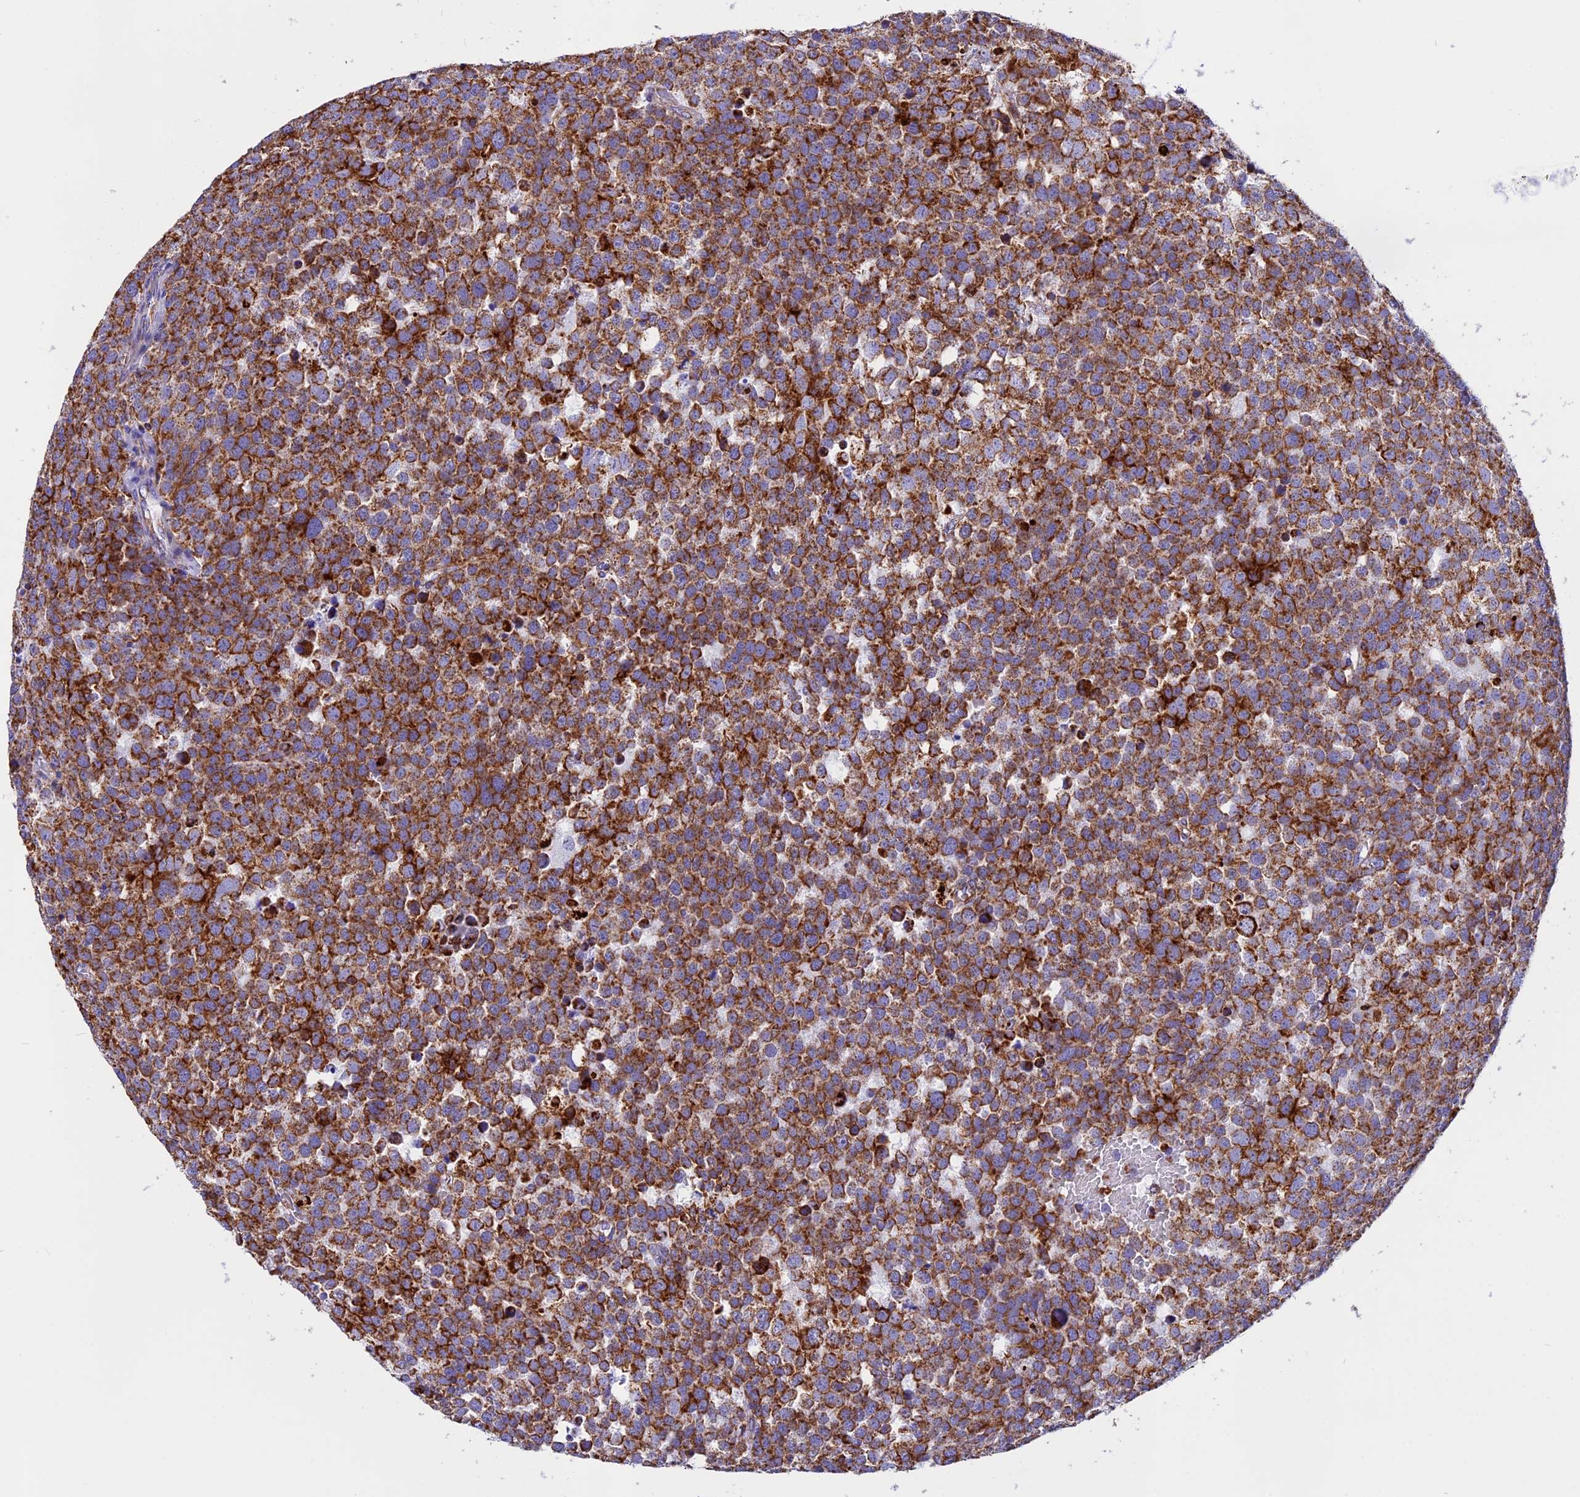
{"staining": {"intensity": "strong", "quantity": ">75%", "location": "cytoplasmic/membranous"}, "tissue": "testis cancer", "cell_type": "Tumor cells", "image_type": "cancer", "snomed": [{"axis": "morphology", "description": "Seminoma, NOS"}, {"axis": "topography", "description": "Testis"}], "caption": "Testis cancer (seminoma) stained with a brown dye reveals strong cytoplasmic/membranous positive expression in about >75% of tumor cells.", "gene": "VDAC2", "patient": {"sex": "male", "age": 71}}